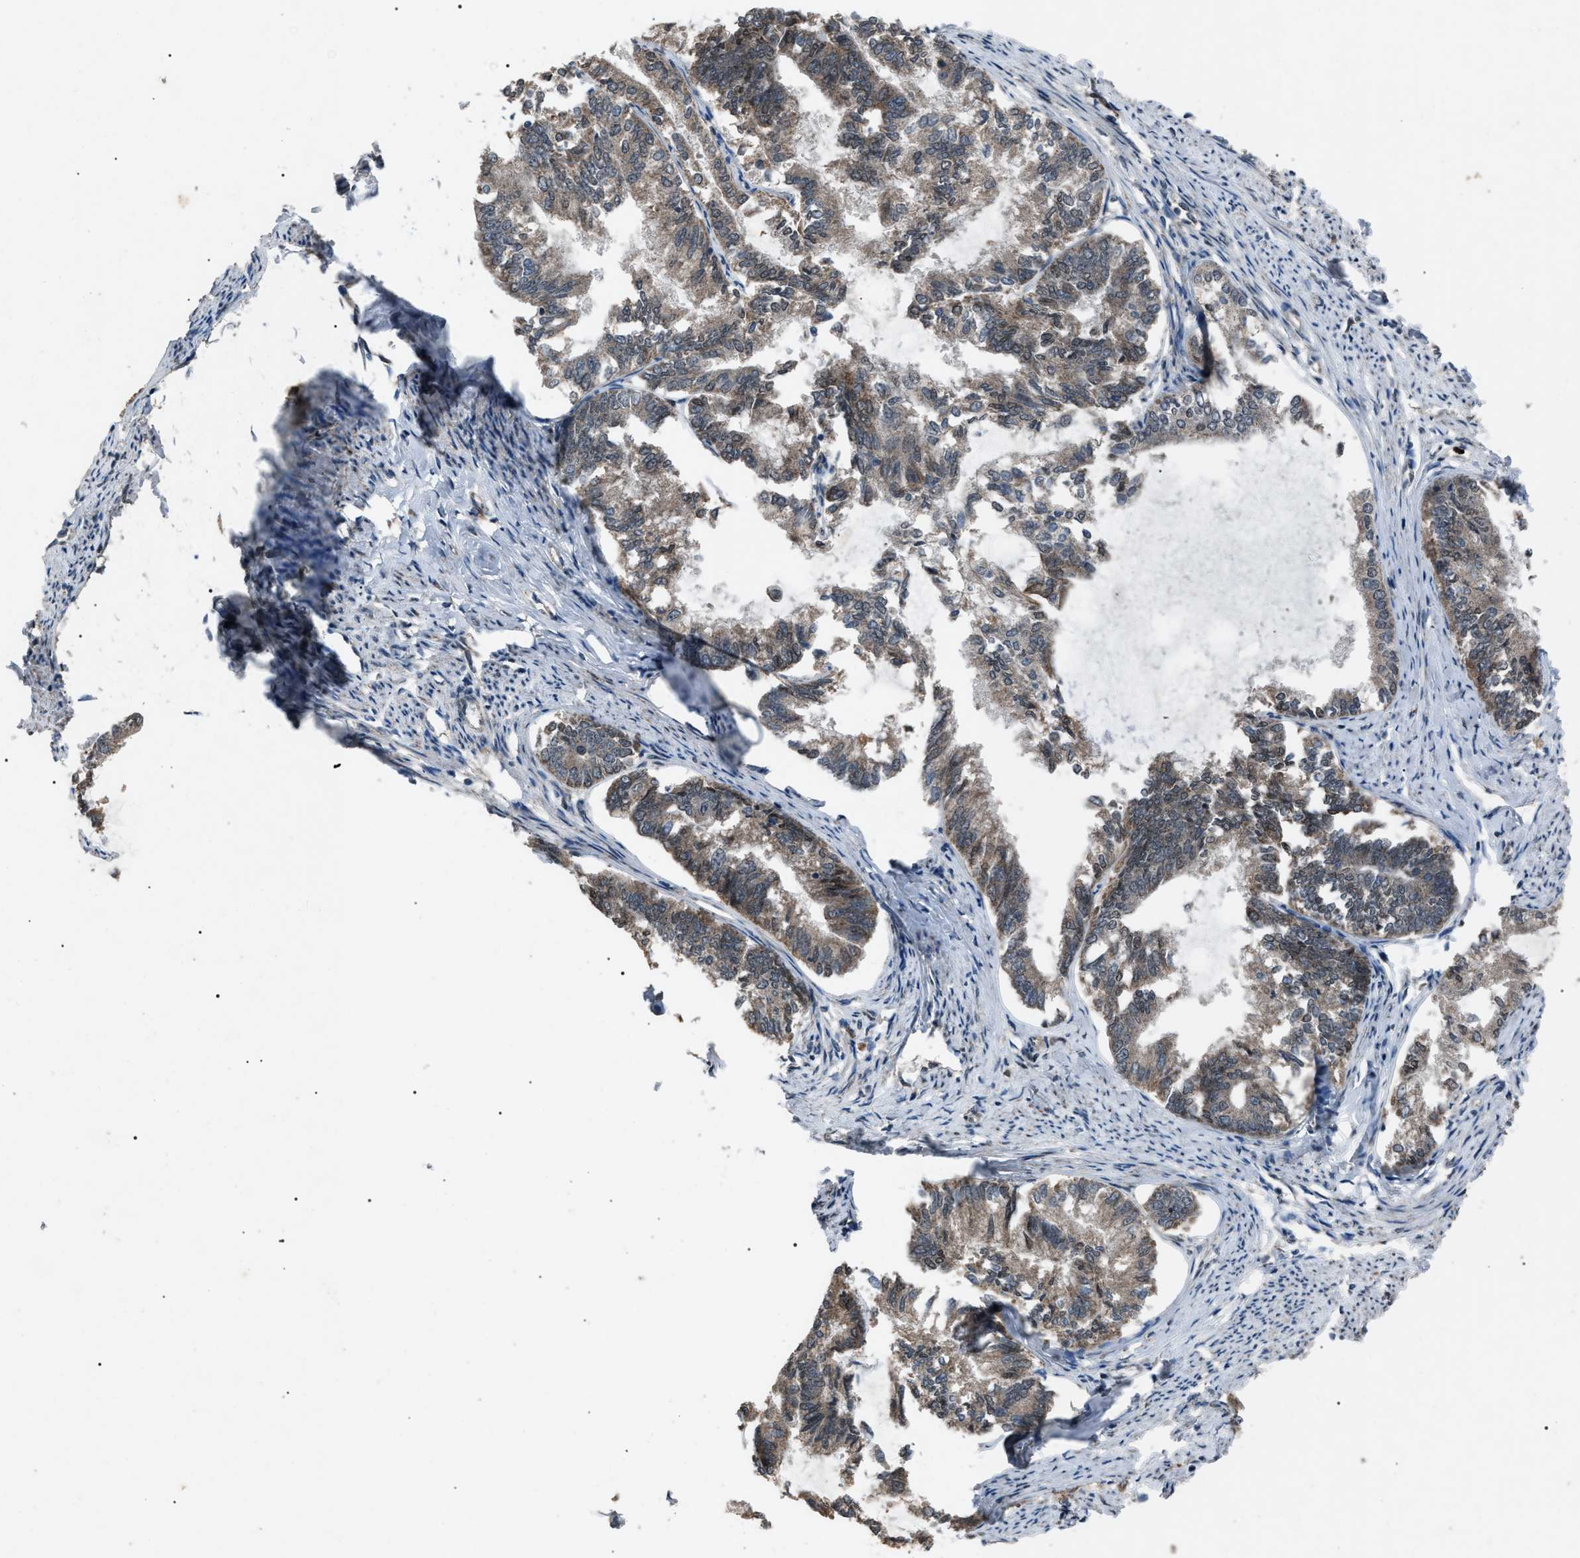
{"staining": {"intensity": "moderate", "quantity": ">75%", "location": "cytoplasmic/membranous"}, "tissue": "endometrial cancer", "cell_type": "Tumor cells", "image_type": "cancer", "snomed": [{"axis": "morphology", "description": "Adenocarcinoma, NOS"}, {"axis": "topography", "description": "Endometrium"}], "caption": "Protein expression analysis of adenocarcinoma (endometrial) displays moderate cytoplasmic/membranous positivity in about >75% of tumor cells.", "gene": "ZFAND2A", "patient": {"sex": "female", "age": 86}}